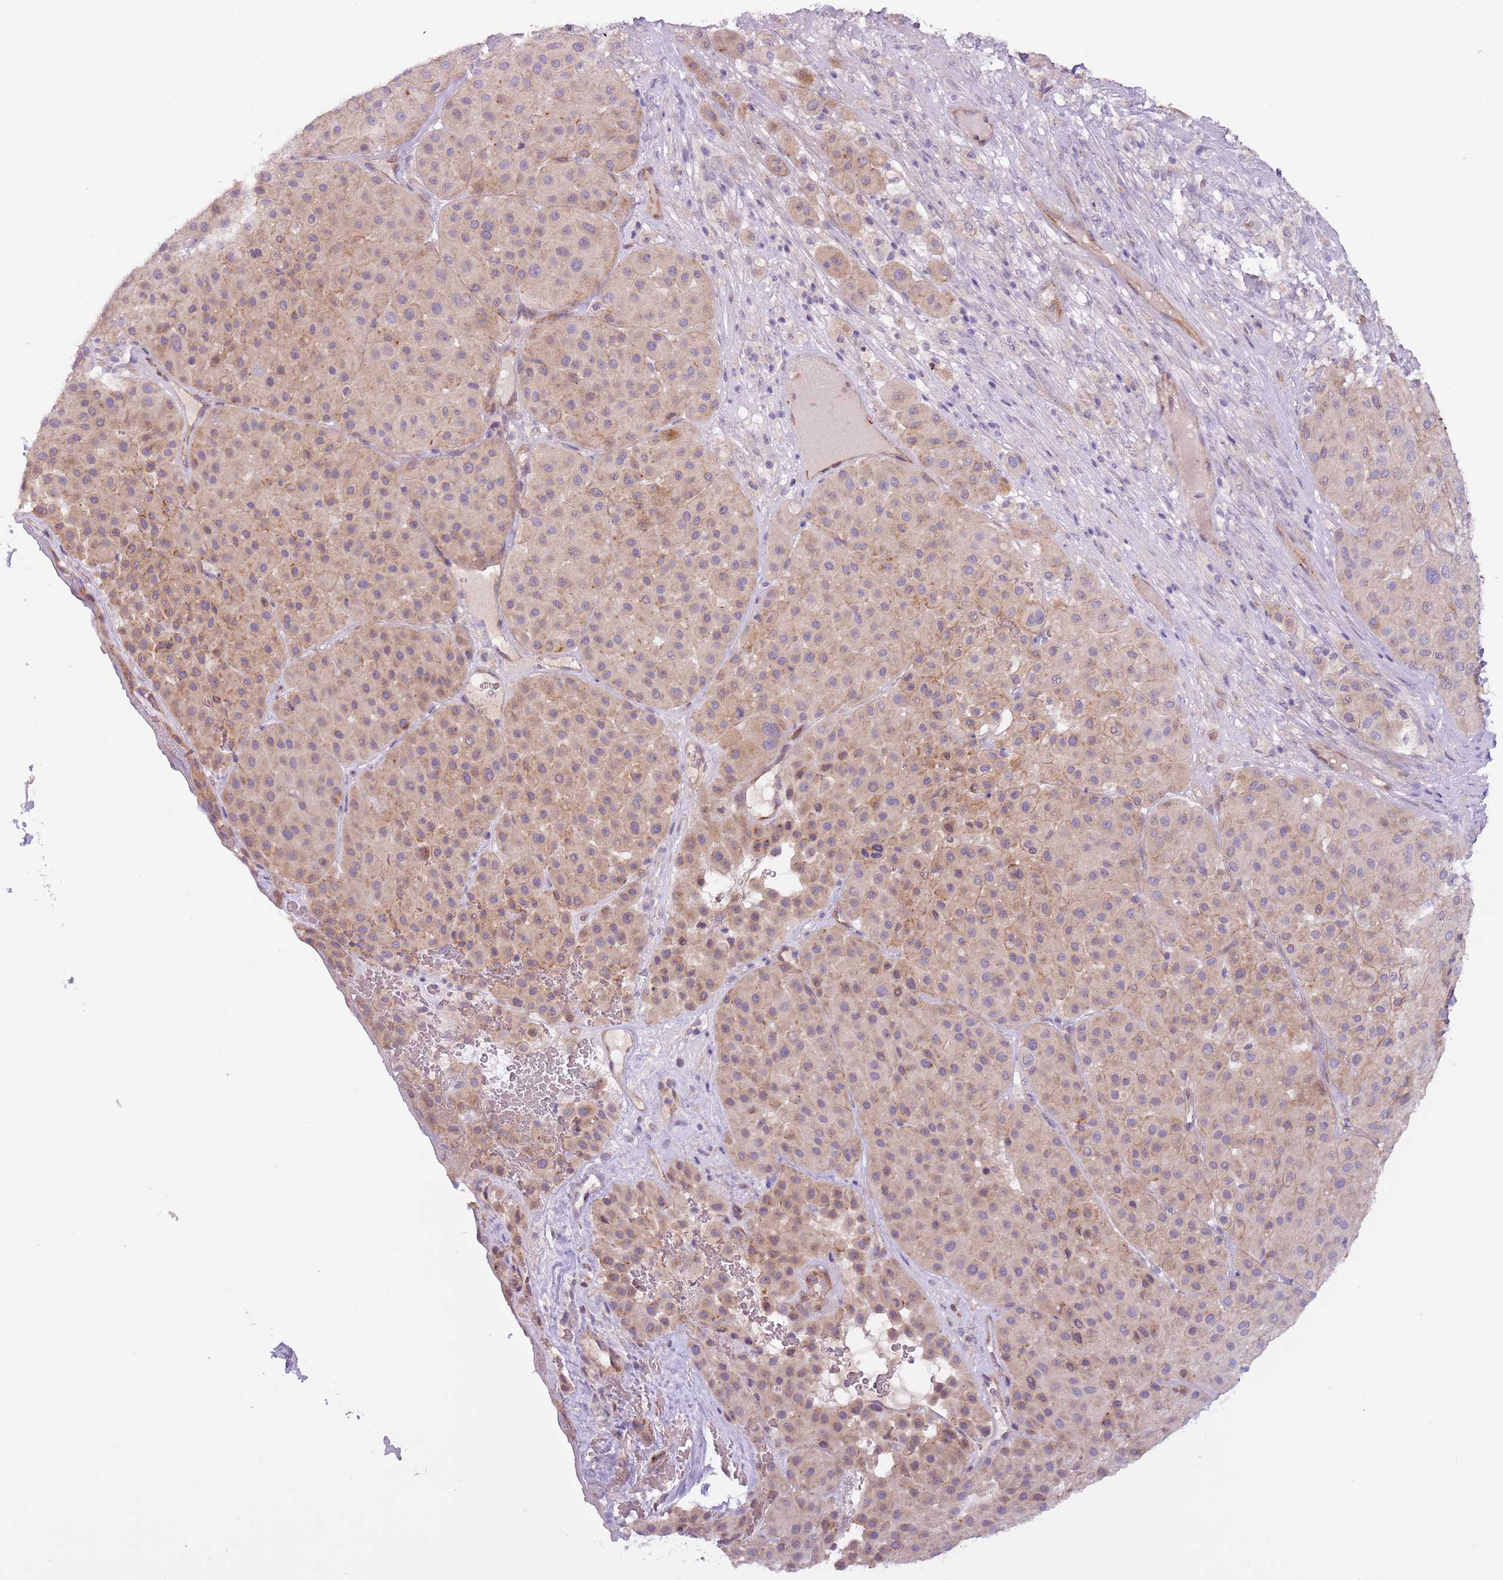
{"staining": {"intensity": "weak", "quantity": "<25%", "location": "cytoplasmic/membranous"}, "tissue": "melanoma", "cell_type": "Tumor cells", "image_type": "cancer", "snomed": [{"axis": "morphology", "description": "Malignant melanoma, Metastatic site"}, {"axis": "topography", "description": "Smooth muscle"}], "caption": "Photomicrograph shows no protein positivity in tumor cells of melanoma tissue. The staining was performed using DAB (3,3'-diaminobenzidine) to visualize the protein expression in brown, while the nuclei were stained in blue with hematoxylin (Magnification: 20x).", "gene": "MRO", "patient": {"sex": "male", "age": 41}}